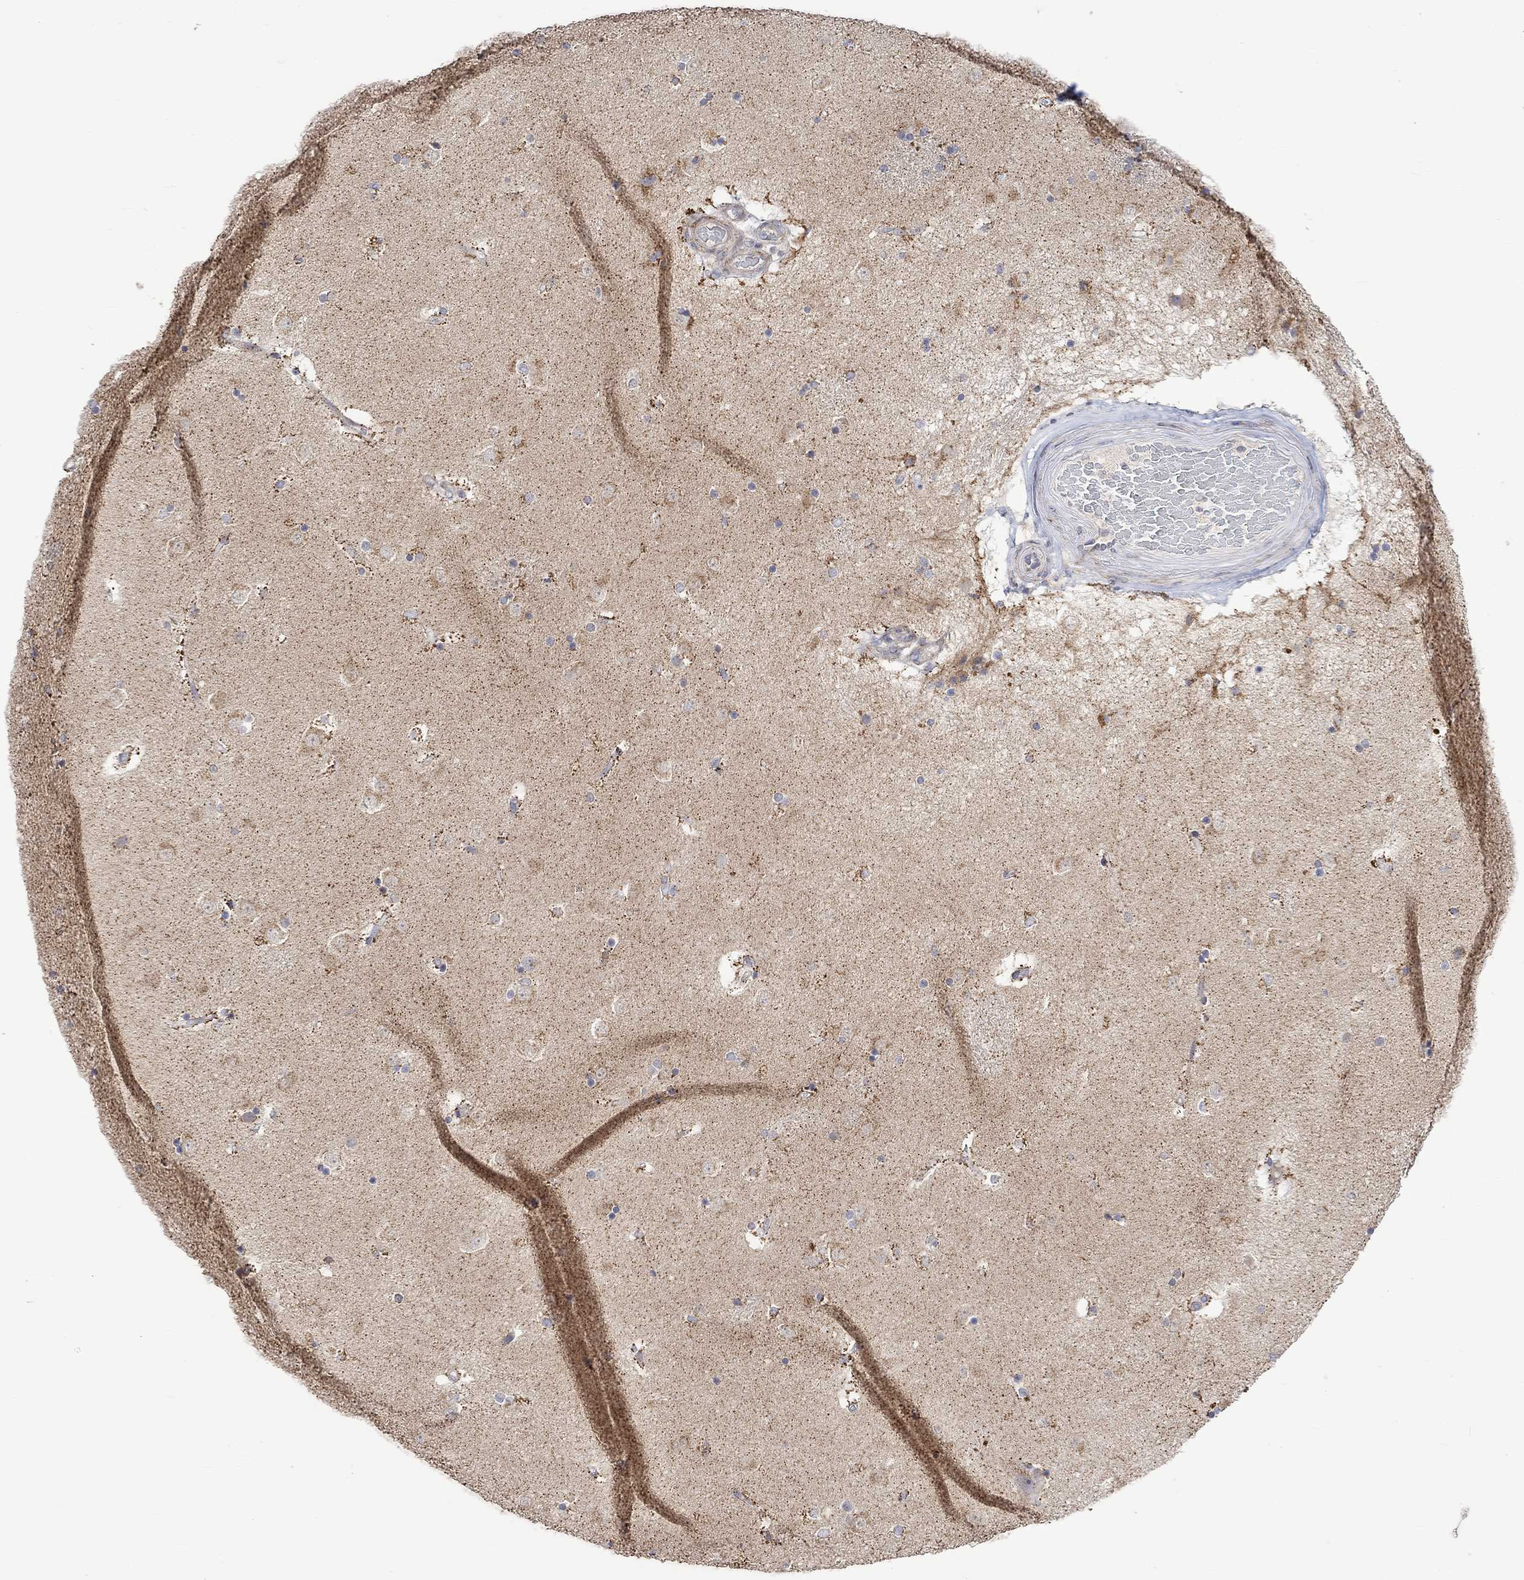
{"staining": {"intensity": "negative", "quantity": "none", "location": "none"}, "tissue": "caudate", "cell_type": "Glial cells", "image_type": "normal", "snomed": [{"axis": "morphology", "description": "Normal tissue, NOS"}, {"axis": "topography", "description": "Lateral ventricle wall"}], "caption": "A histopathology image of caudate stained for a protein shows no brown staining in glial cells. Nuclei are stained in blue.", "gene": "SLC48A1", "patient": {"sex": "male", "age": 51}}